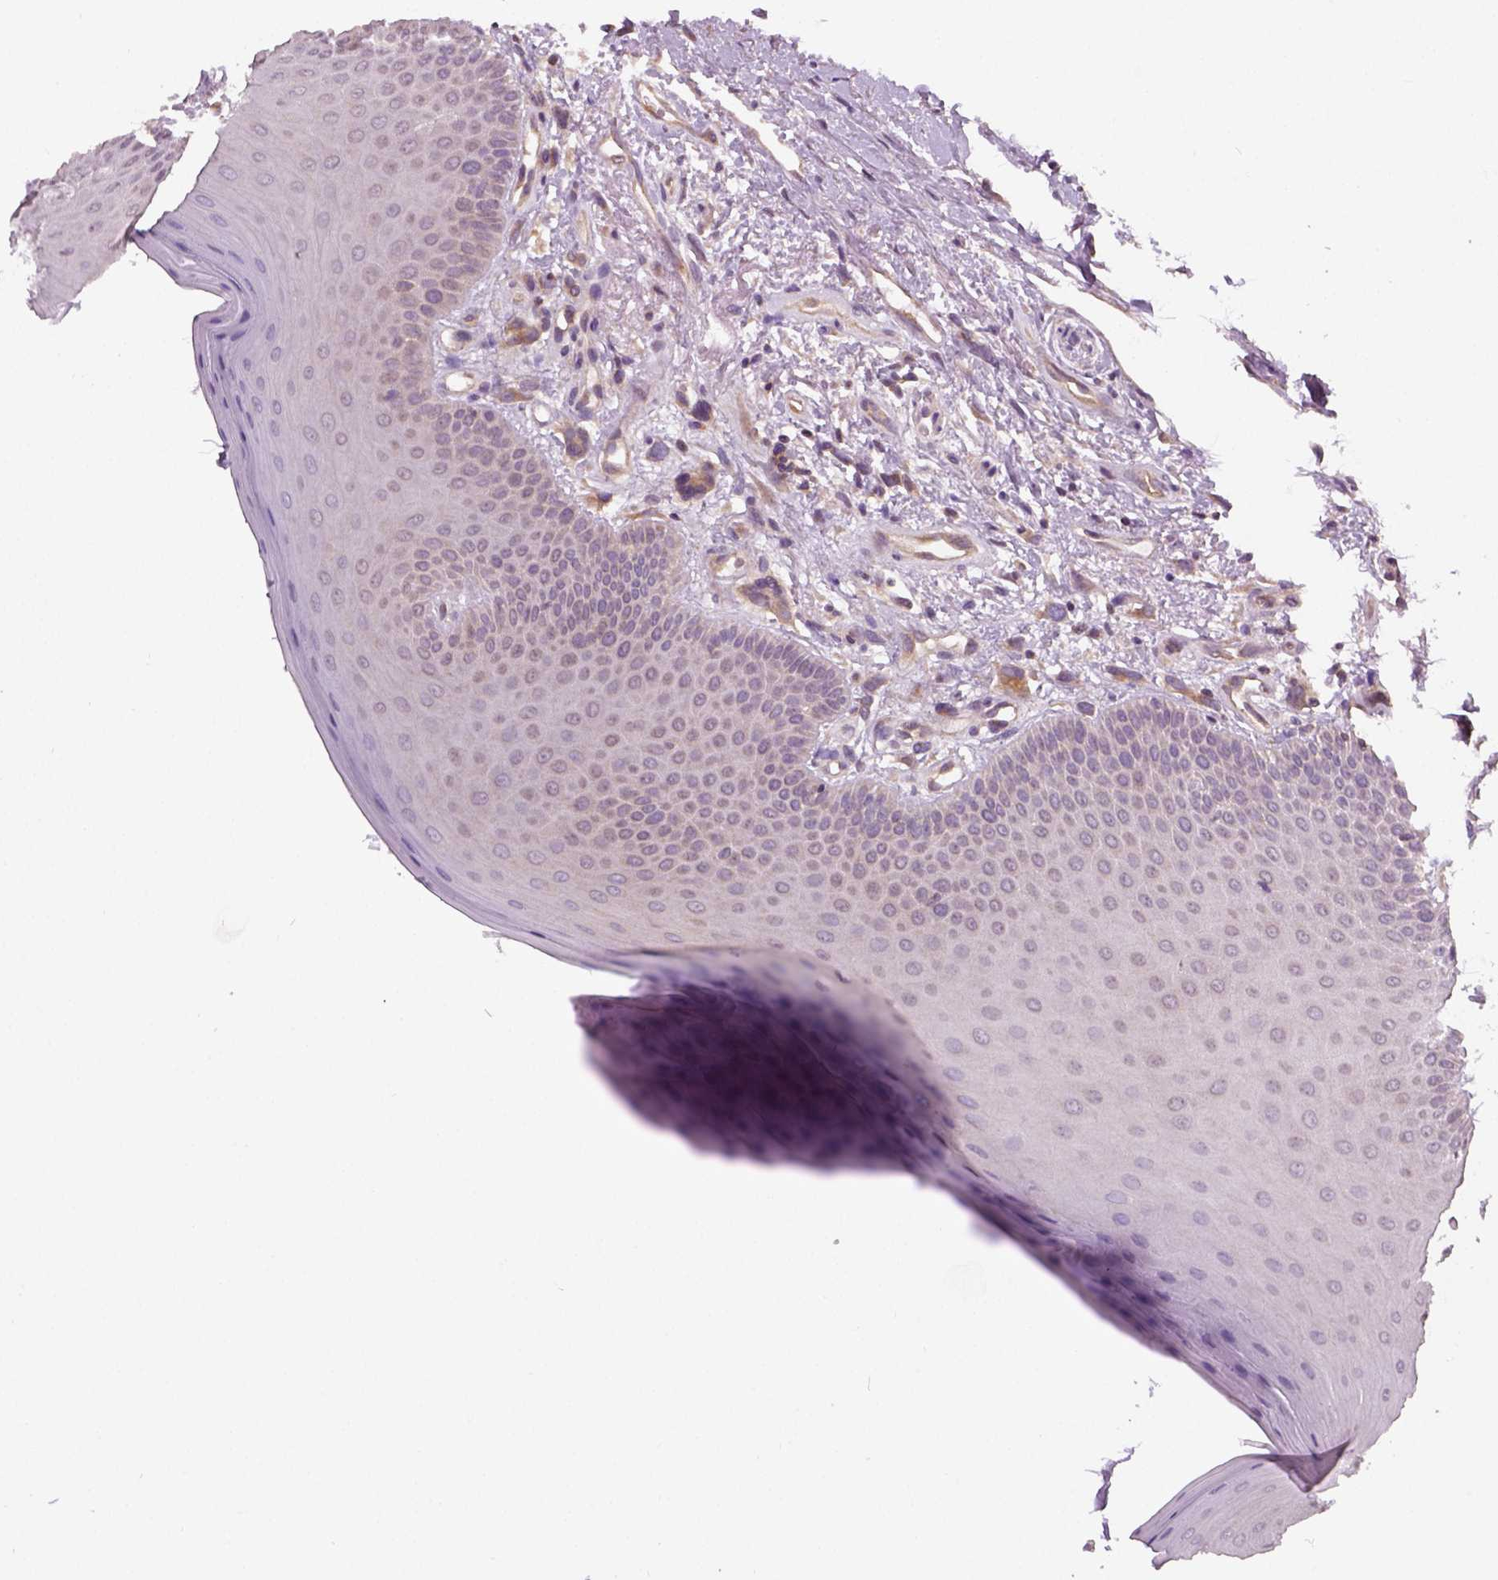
{"staining": {"intensity": "weak", "quantity": "25%-75%", "location": "cytoplasmic/membranous,nuclear"}, "tissue": "oral mucosa", "cell_type": "Squamous epithelial cells", "image_type": "normal", "snomed": [{"axis": "morphology", "description": "Normal tissue, NOS"}, {"axis": "morphology", "description": "Normal morphology"}, {"axis": "topography", "description": "Oral tissue"}], "caption": "Protein staining of benign oral mucosa shows weak cytoplasmic/membranous,nuclear positivity in about 25%-75% of squamous epithelial cells. The protein of interest is shown in brown color, while the nuclei are stained blue.", "gene": "CRACR2A", "patient": {"sex": "female", "age": 76}}